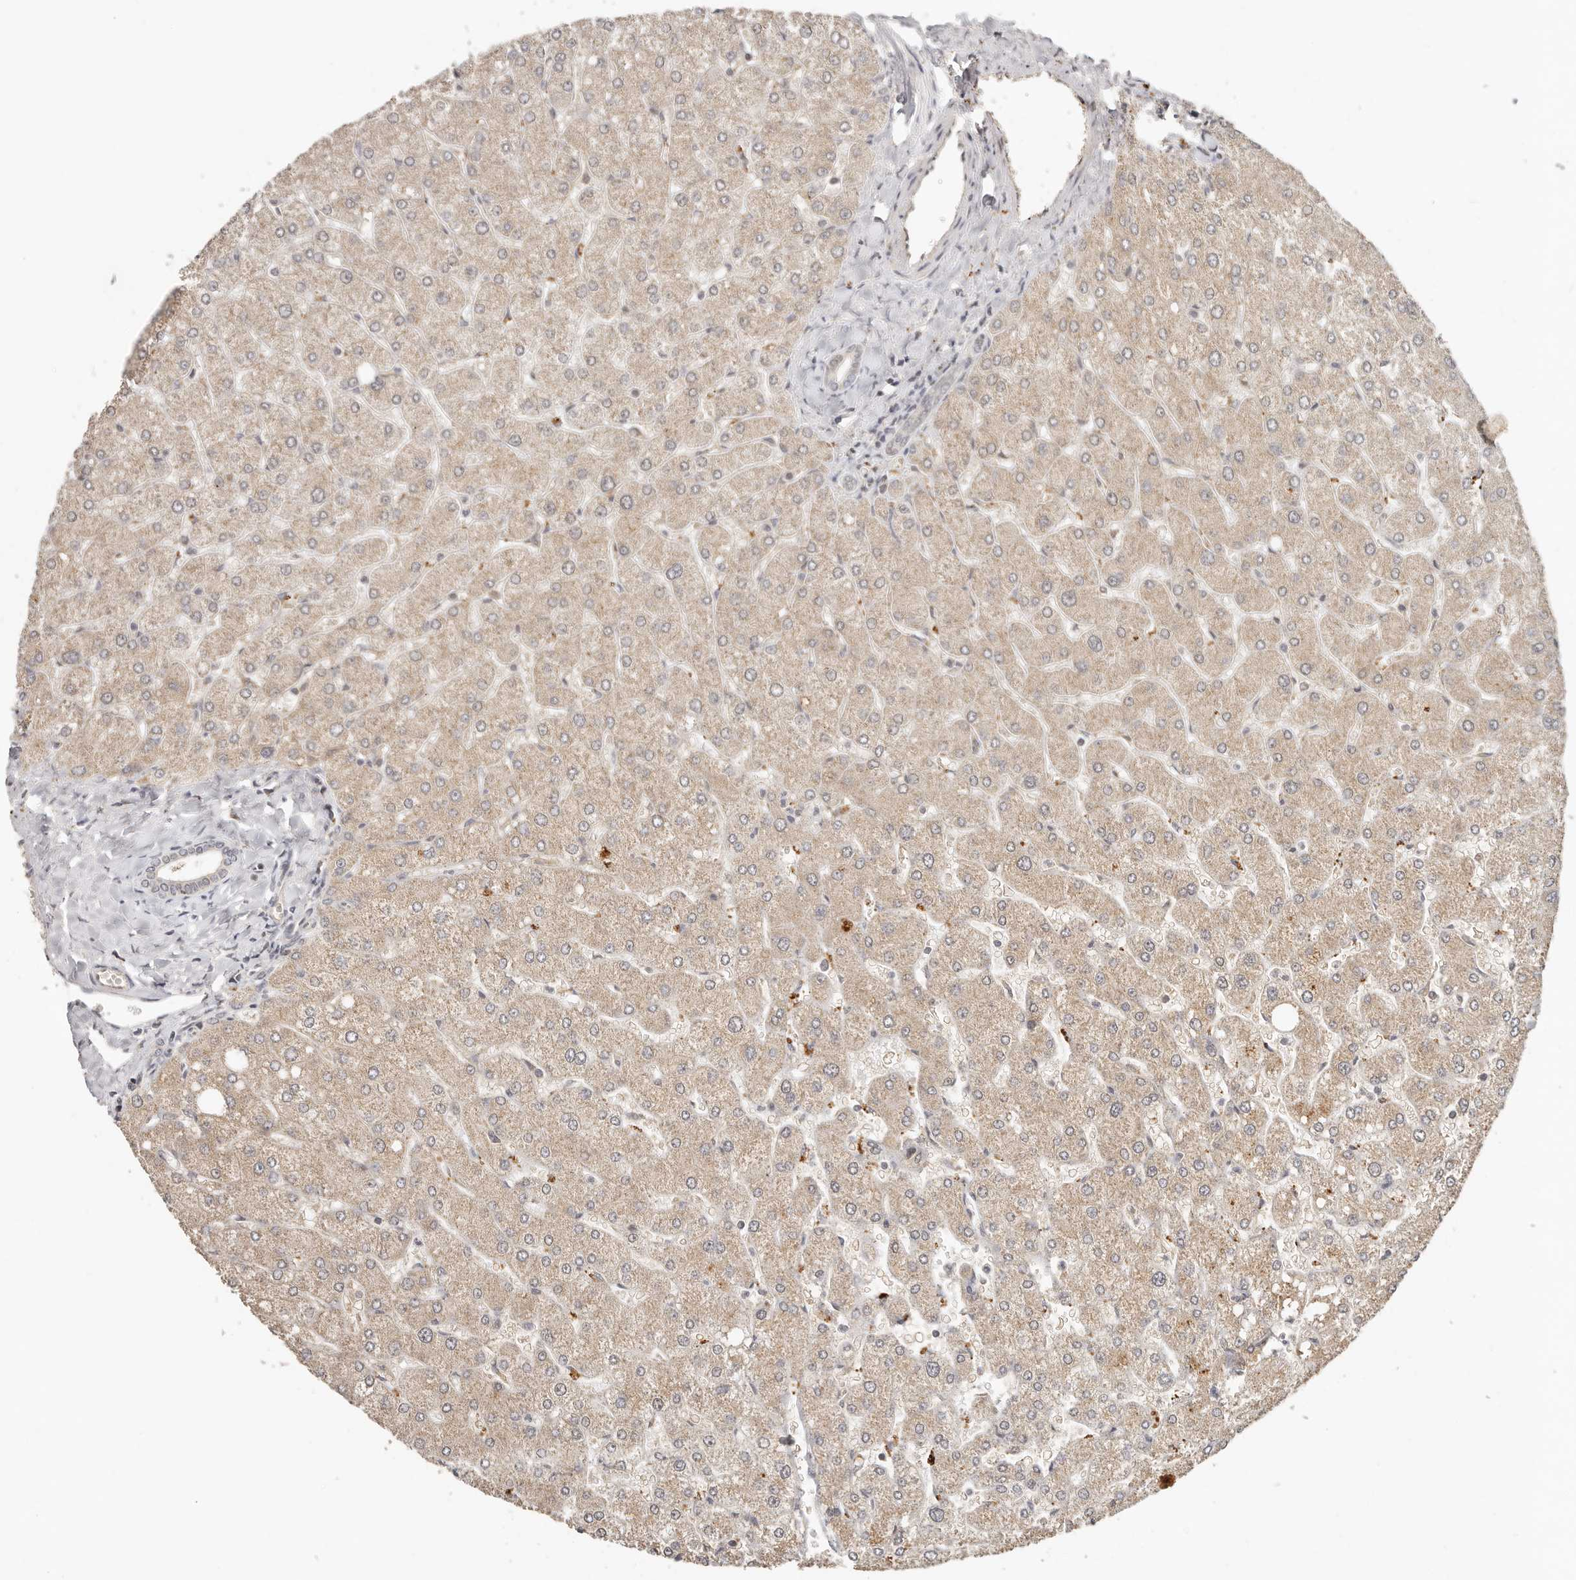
{"staining": {"intensity": "weak", "quantity": ">75%", "location": "cytoplasmic/membranous"}, "tissue": "liver", "cell_type": "Cholangiocytes", "image_type": "normal", "snomed": [{"axis": "morphology", "description": "Normal tissue, NOS"}, {"axis": "topography", "description": "Liver"}], "caption": "A brown stain labels weak cytoplasmic/membranous staining of a protein in cholangiocytes of unremarkable human liver. The protein is shown in brown color, while the nuclei are stained blue.", "gene": "SEC14L1", "patient": {"sex": "male", "age": 55}}